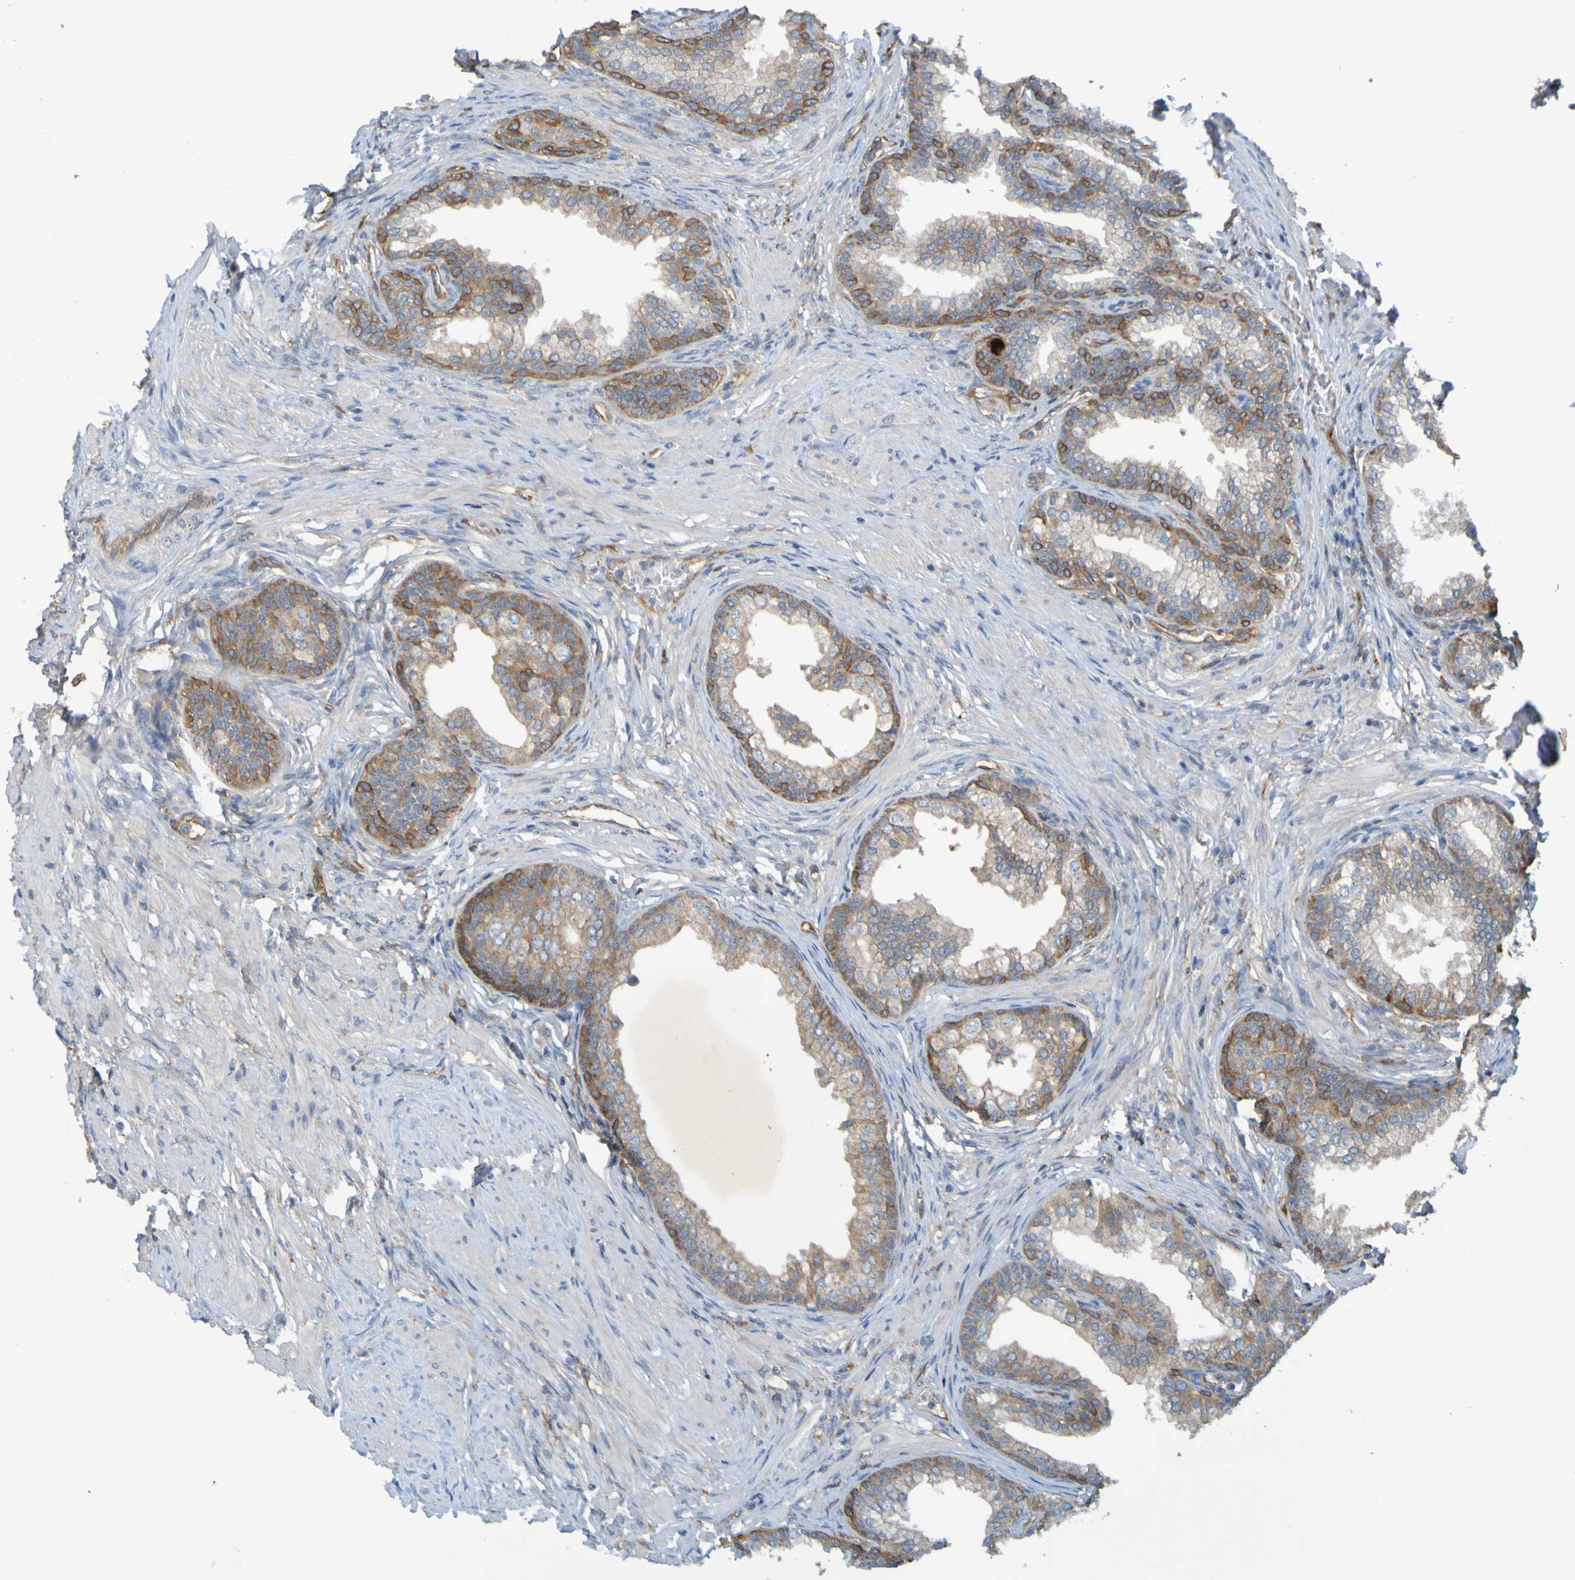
{"staining": {"intensity": "moderate", "quantity": ">75%", "location": "cytoplasmic/membranous"}, "tissue": "prostate", "cell_type": "Glandular cells", "image_type": "normal", "snomed": [{"axis": "morphology", "description": "Normal tissue, NOS"}, {"axis": "morphology", "description": "Urothelial carcinoma, Low grade"}, {"axis": "topography", "description": "Urinary bladder"}, {"axis": "topography", "description": "Prostate"}], "caption": "Prostate was stained to show a protein in brown. There is medium levels of moderate cytoplasmic/membranous positivity in approximately >75% of glandular cells. Ihc stains the protein in brown and the nuclei are stained blue.", "gene": "DNAJC4", "patient": {"sex": "male", "age": 60}}